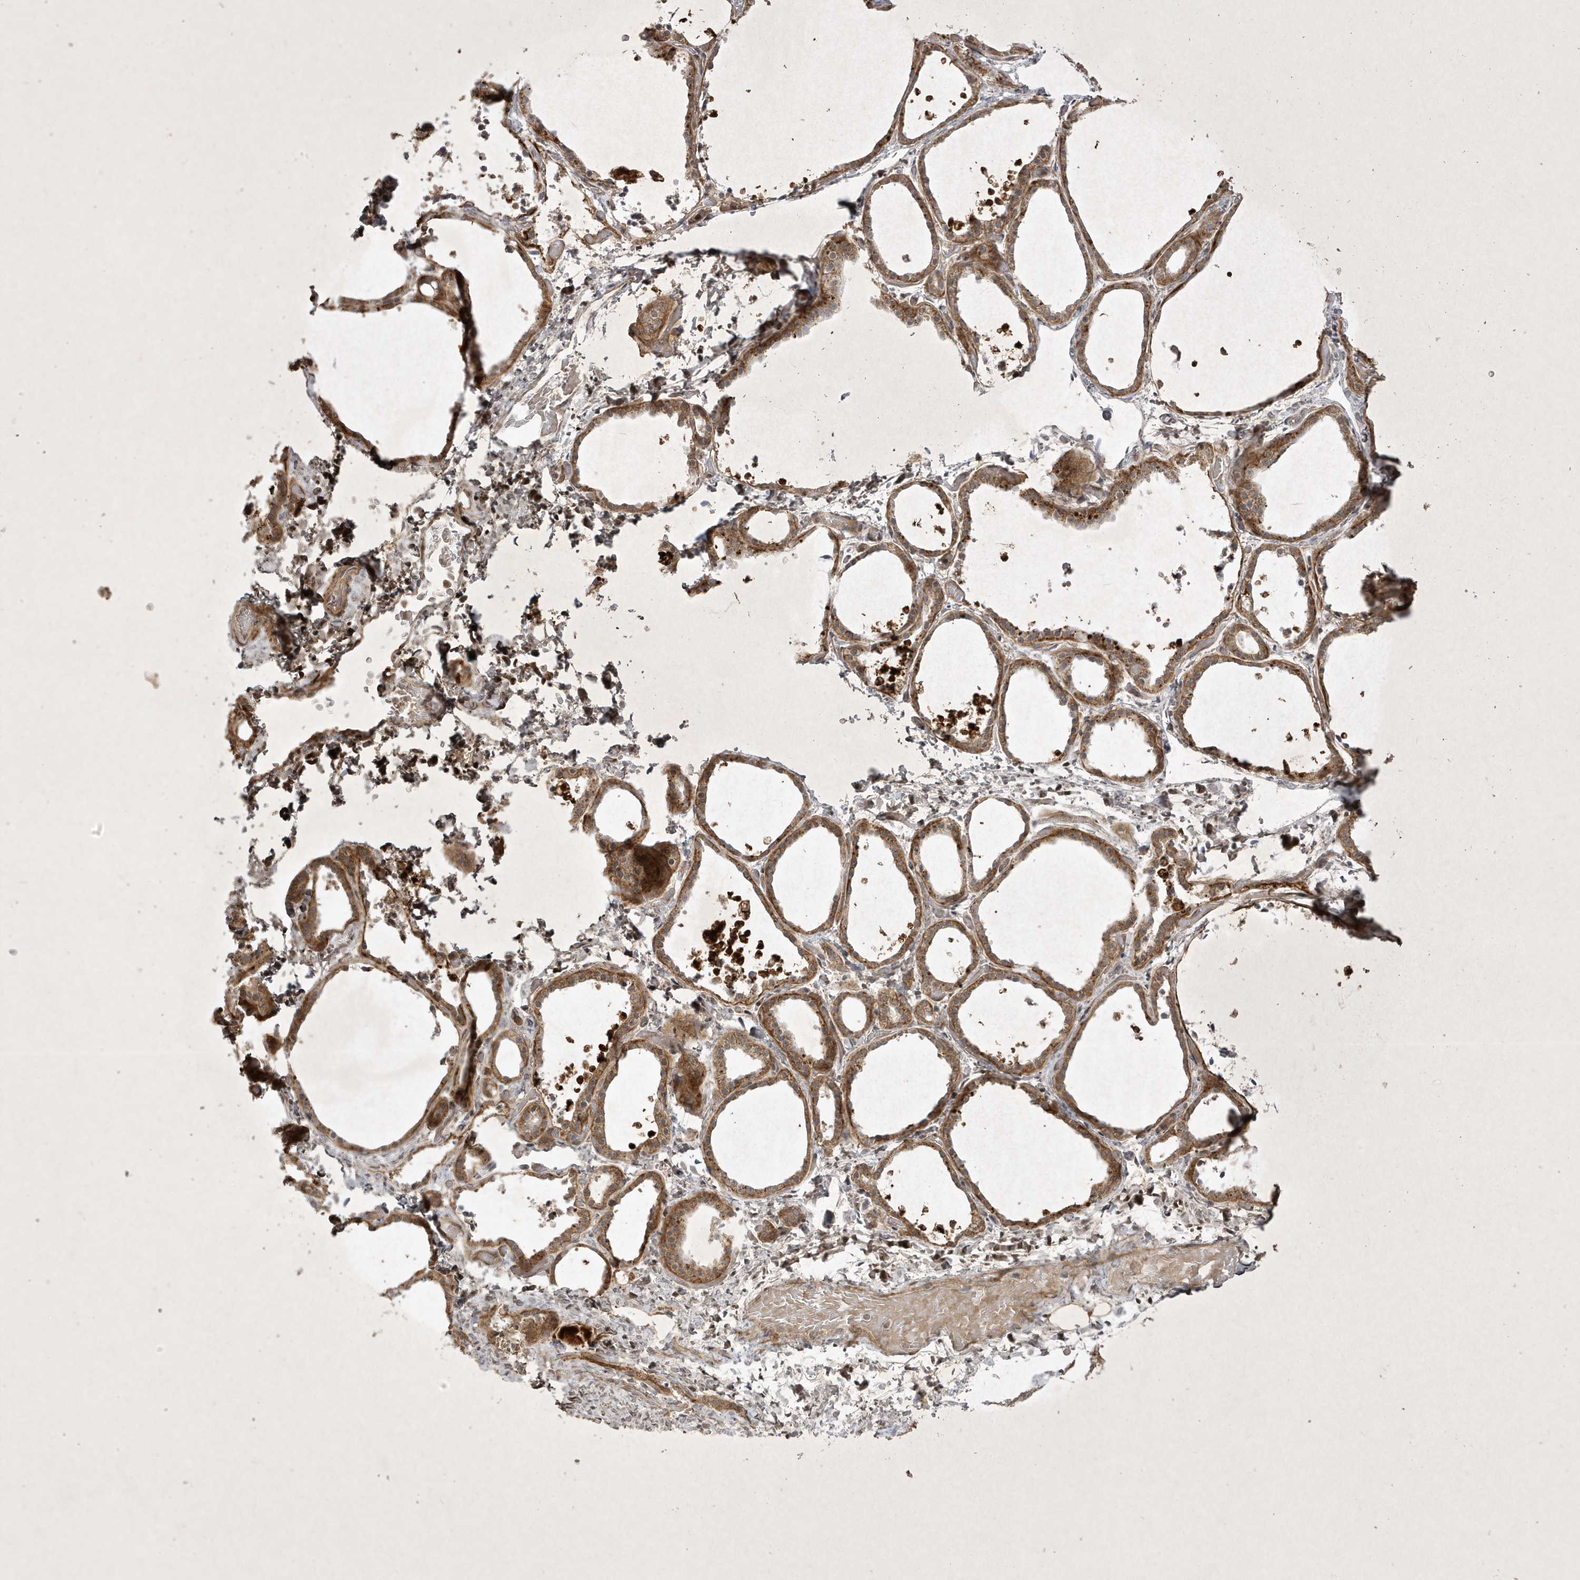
{"staining": {"intensity": "moderate", "quantity": ">75%", "location": "cytoplasmic/membranous"}, "tissue": "thyroid gland", "cell_type": "Glandular cells", "image_type": "normal", "snomed": [{"axis": "morphology", "description": "Normal tissue, NOS"}, {"axis": "topography", "description": "Thyroid gland"}], "caption": "Thyroid gland stained with immunohistochemistry (IHC) displays moderate cytoplasmic/membranous expression in about >75% of glandular cells.", "gene": "FAM83C", "patient": {"sex": "female", "age": 44}}